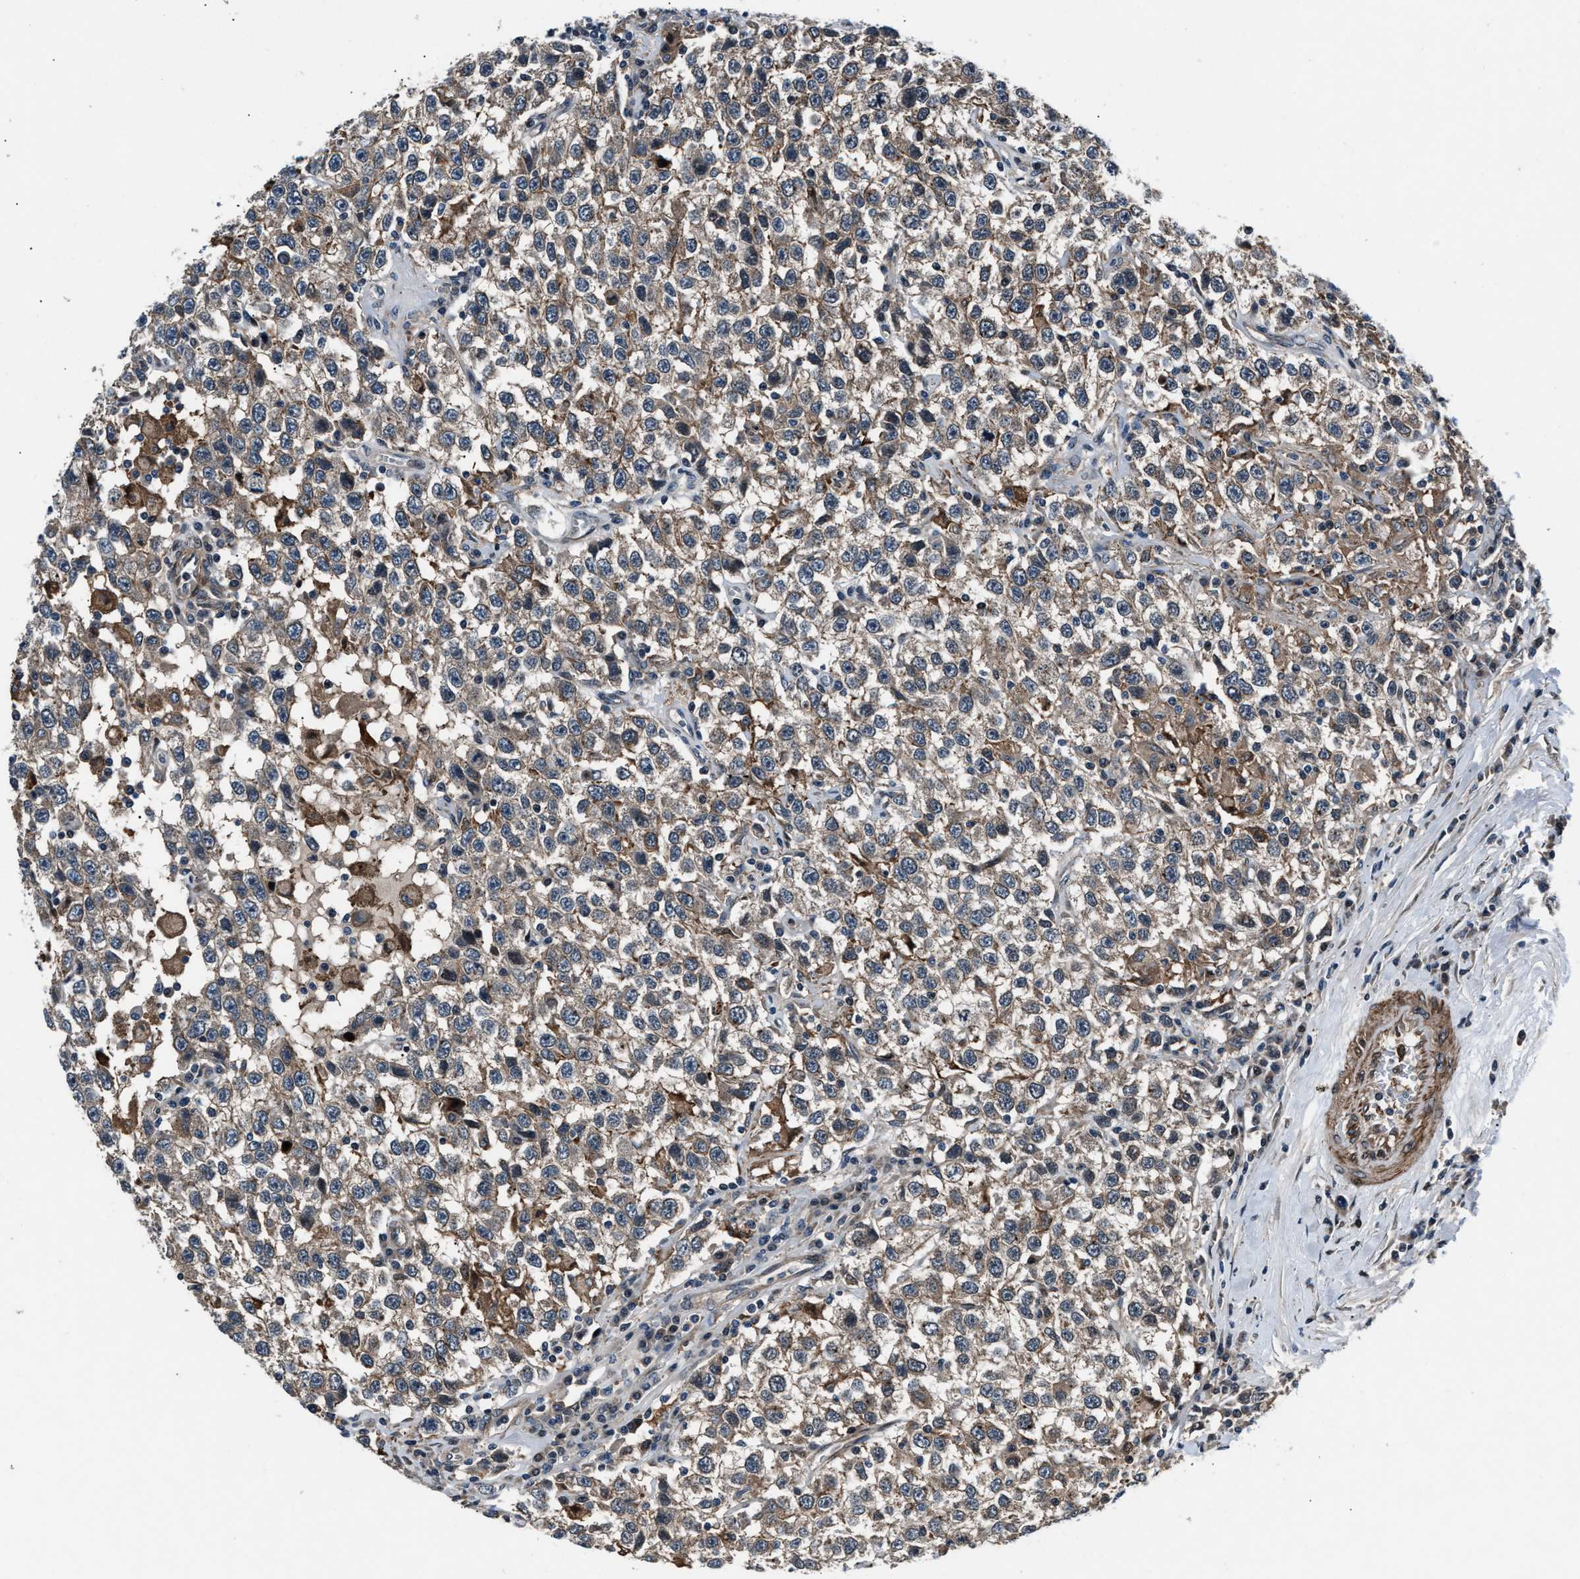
{"staining": {"intensity": "weak", "quantity": ">75%", "location": "cytoplasmic/membranous"}, "tissue": "testis cancer", "cell_type": "Tumor cells", "image_type": "cancer", "snomed": [{"axis": "morphology", "description": "Seminoma, NOS"}, {"axis": "topography", "description": "Testis"}], "caption": "DAB (3,3'-diaminobenzidine) immunohistochemical staining of testis cancer demonstrates weak cytoplasmic/membranous protein staining in approximately >75% of tumor cells.", "gene": "DYNC2I1", "patient": {"sex": "male", "age": 41}}